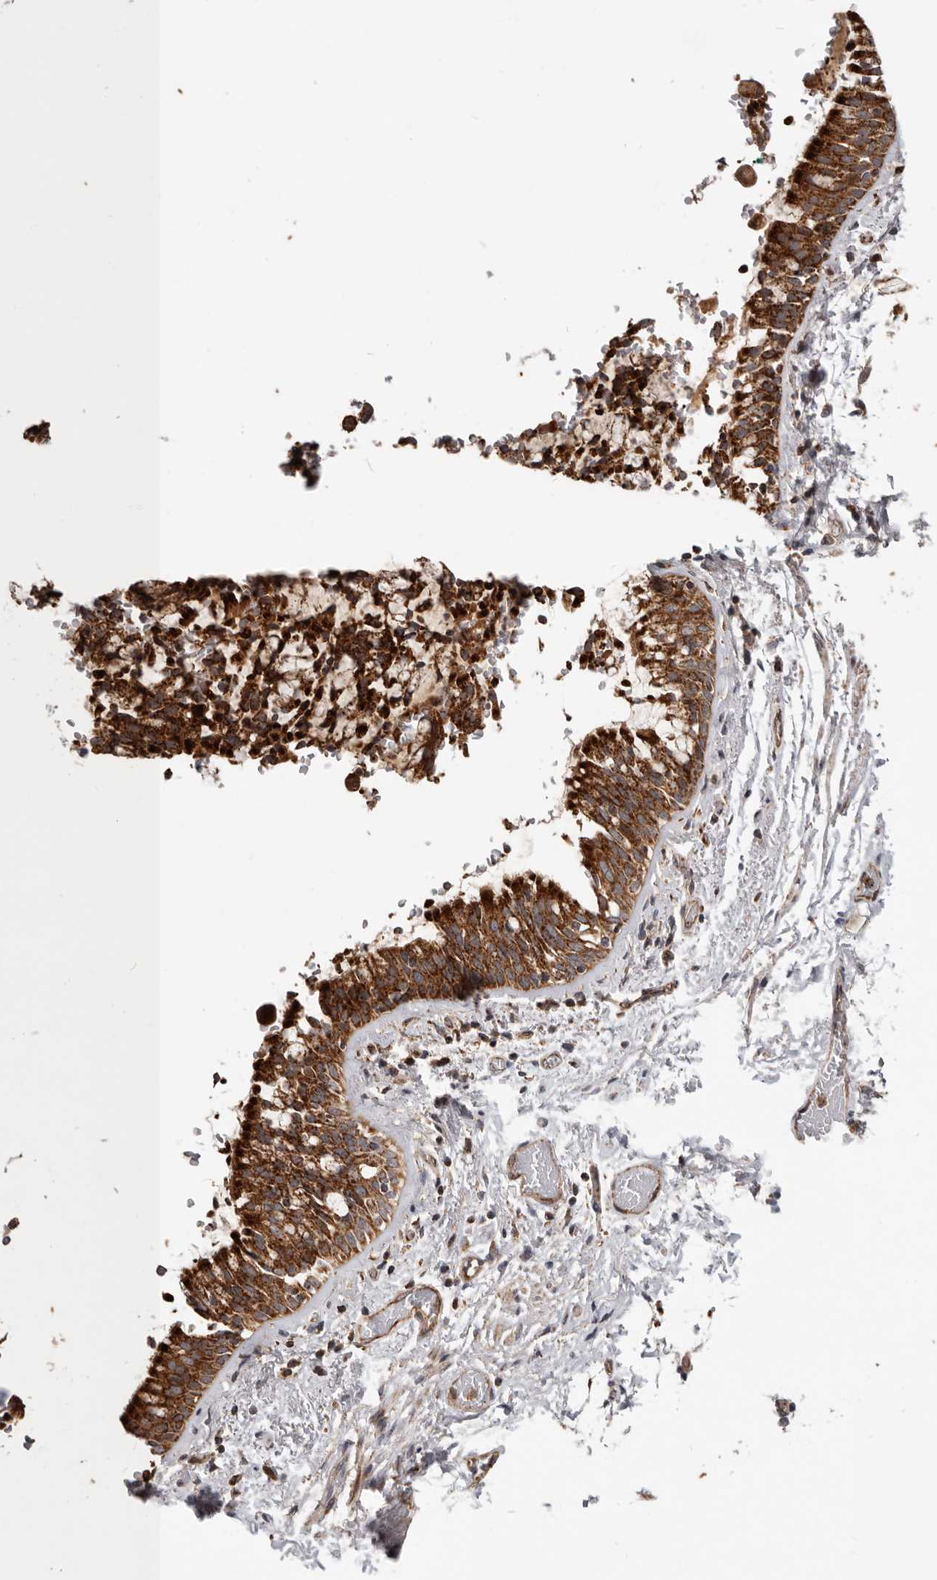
{"staining": {"intensity": "strong", "quantity": ">75%", "location": "cytoplasmic/membranous"}, "tissue": "bronchus", "cell_type": "Respiratory epithelial cells", "image_type": "normal", "snomed": [{"axis": "morphology", "description": "Normal tissue, NOS"}, {"axis": "morphology", "description": "Inflammation, NOS"}, {"axis": "topography", "description": "Cartilage tissue"}, {"axis": "topography", "description": "Bronchus"}, {"axis": "topography", "description": "Lung"}], "caption": "DAB (3,3'-diaminobenzidine) immunohistochemical staining of unremarkable human bronchus demonstrates strong cytoplasmic/membranous protein expression in about >75% of respiratory epithelial cells.", "gene": "MRPS10", "patient": {"sex": "female", "age": 64}}